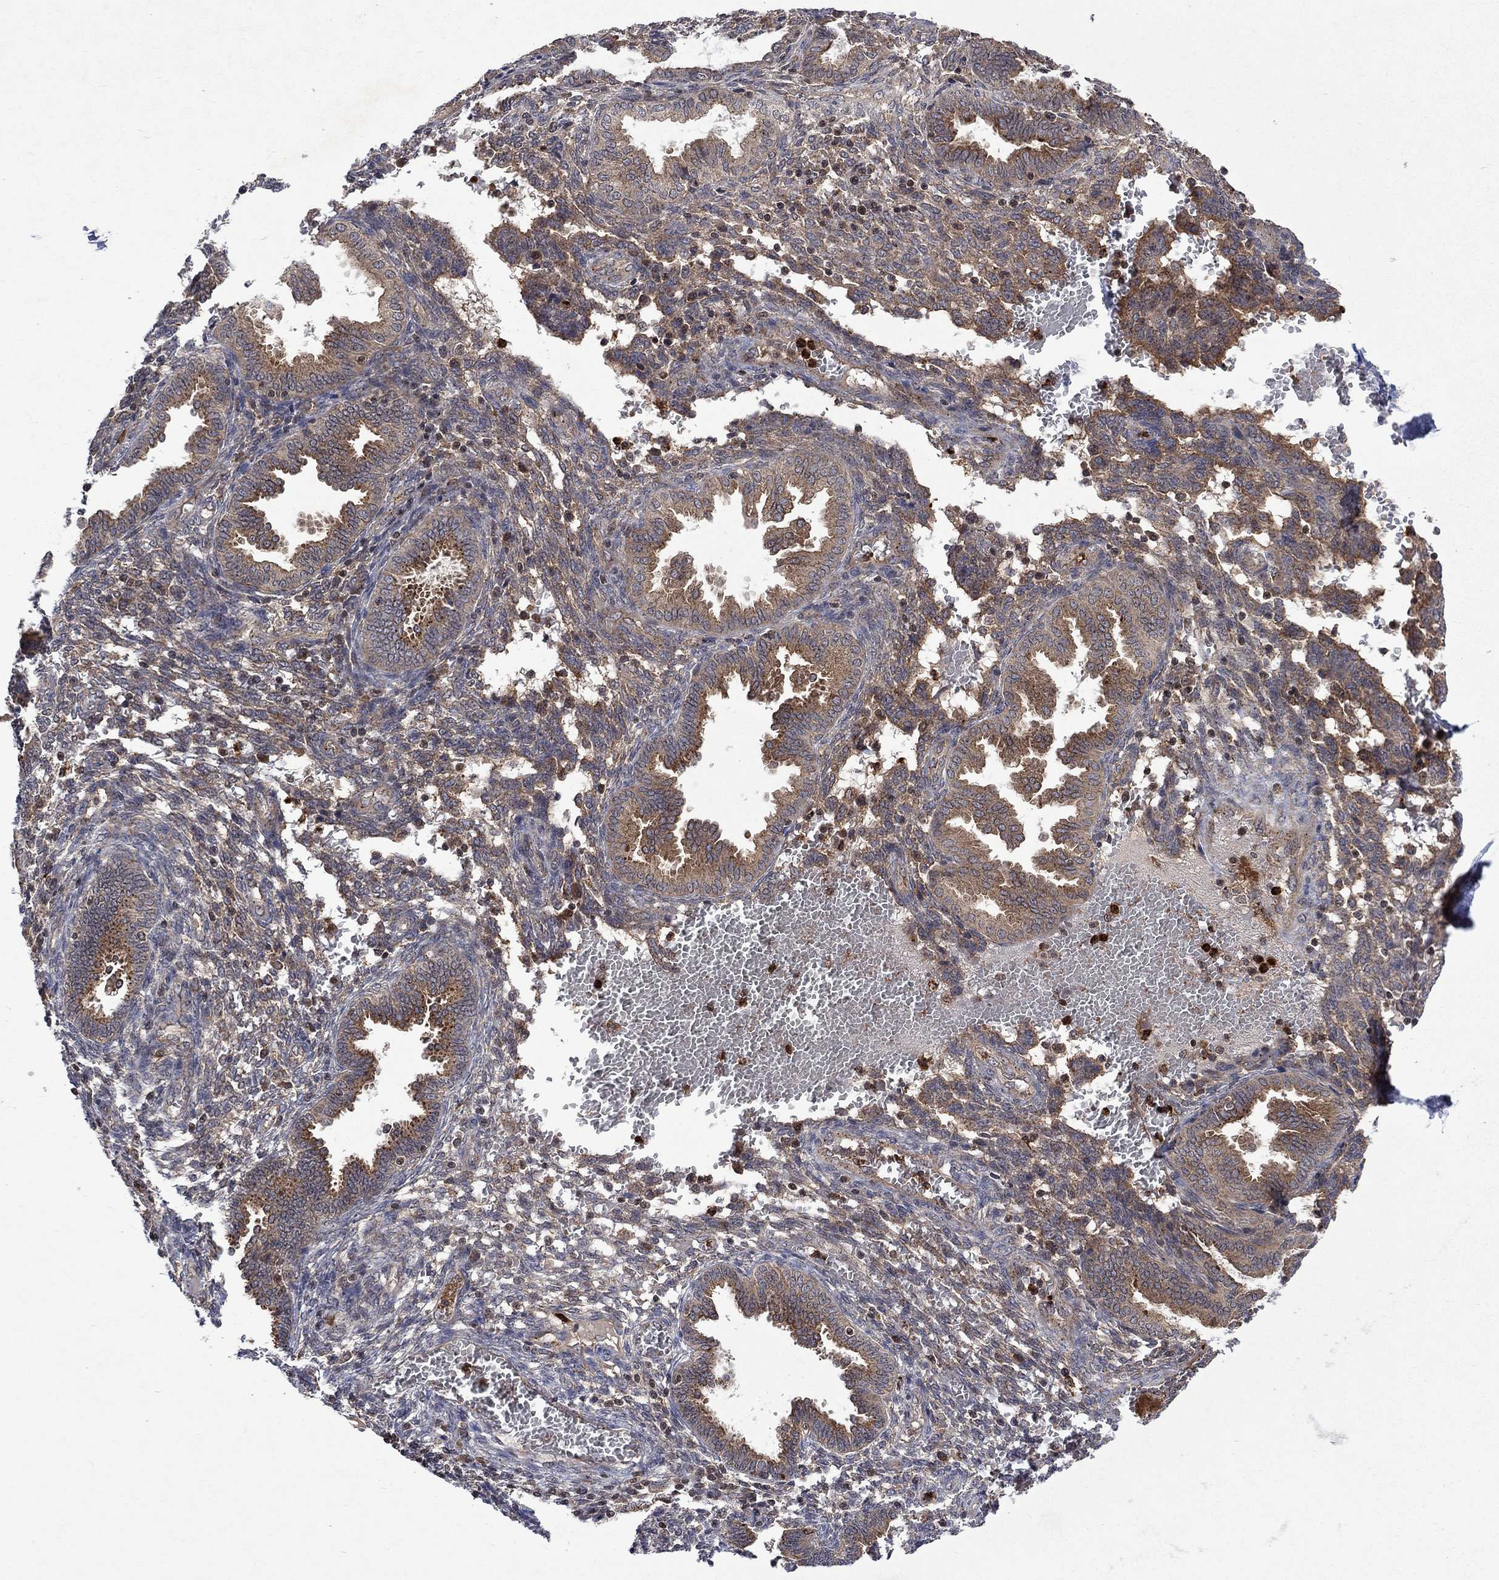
{"staining": {"intensity": "negative", "quantity": "none", "location": "none"}, "tissue": "endometrium", "cell_type": "Cells in endometrial stroma", "image_type": "normal", "snomed": [{"axis": "morphology", "description": "Normal tissue, NOS"}, {"axis": "topography", "description": "Endometrium"}], "caption": "Image shows no significant protein expression in cells in endometrial stroma of benign endometrium. Nuclei are stained in blue.", "gene": "TMEM33", "patient": {"sex": "female", "age": 42}}